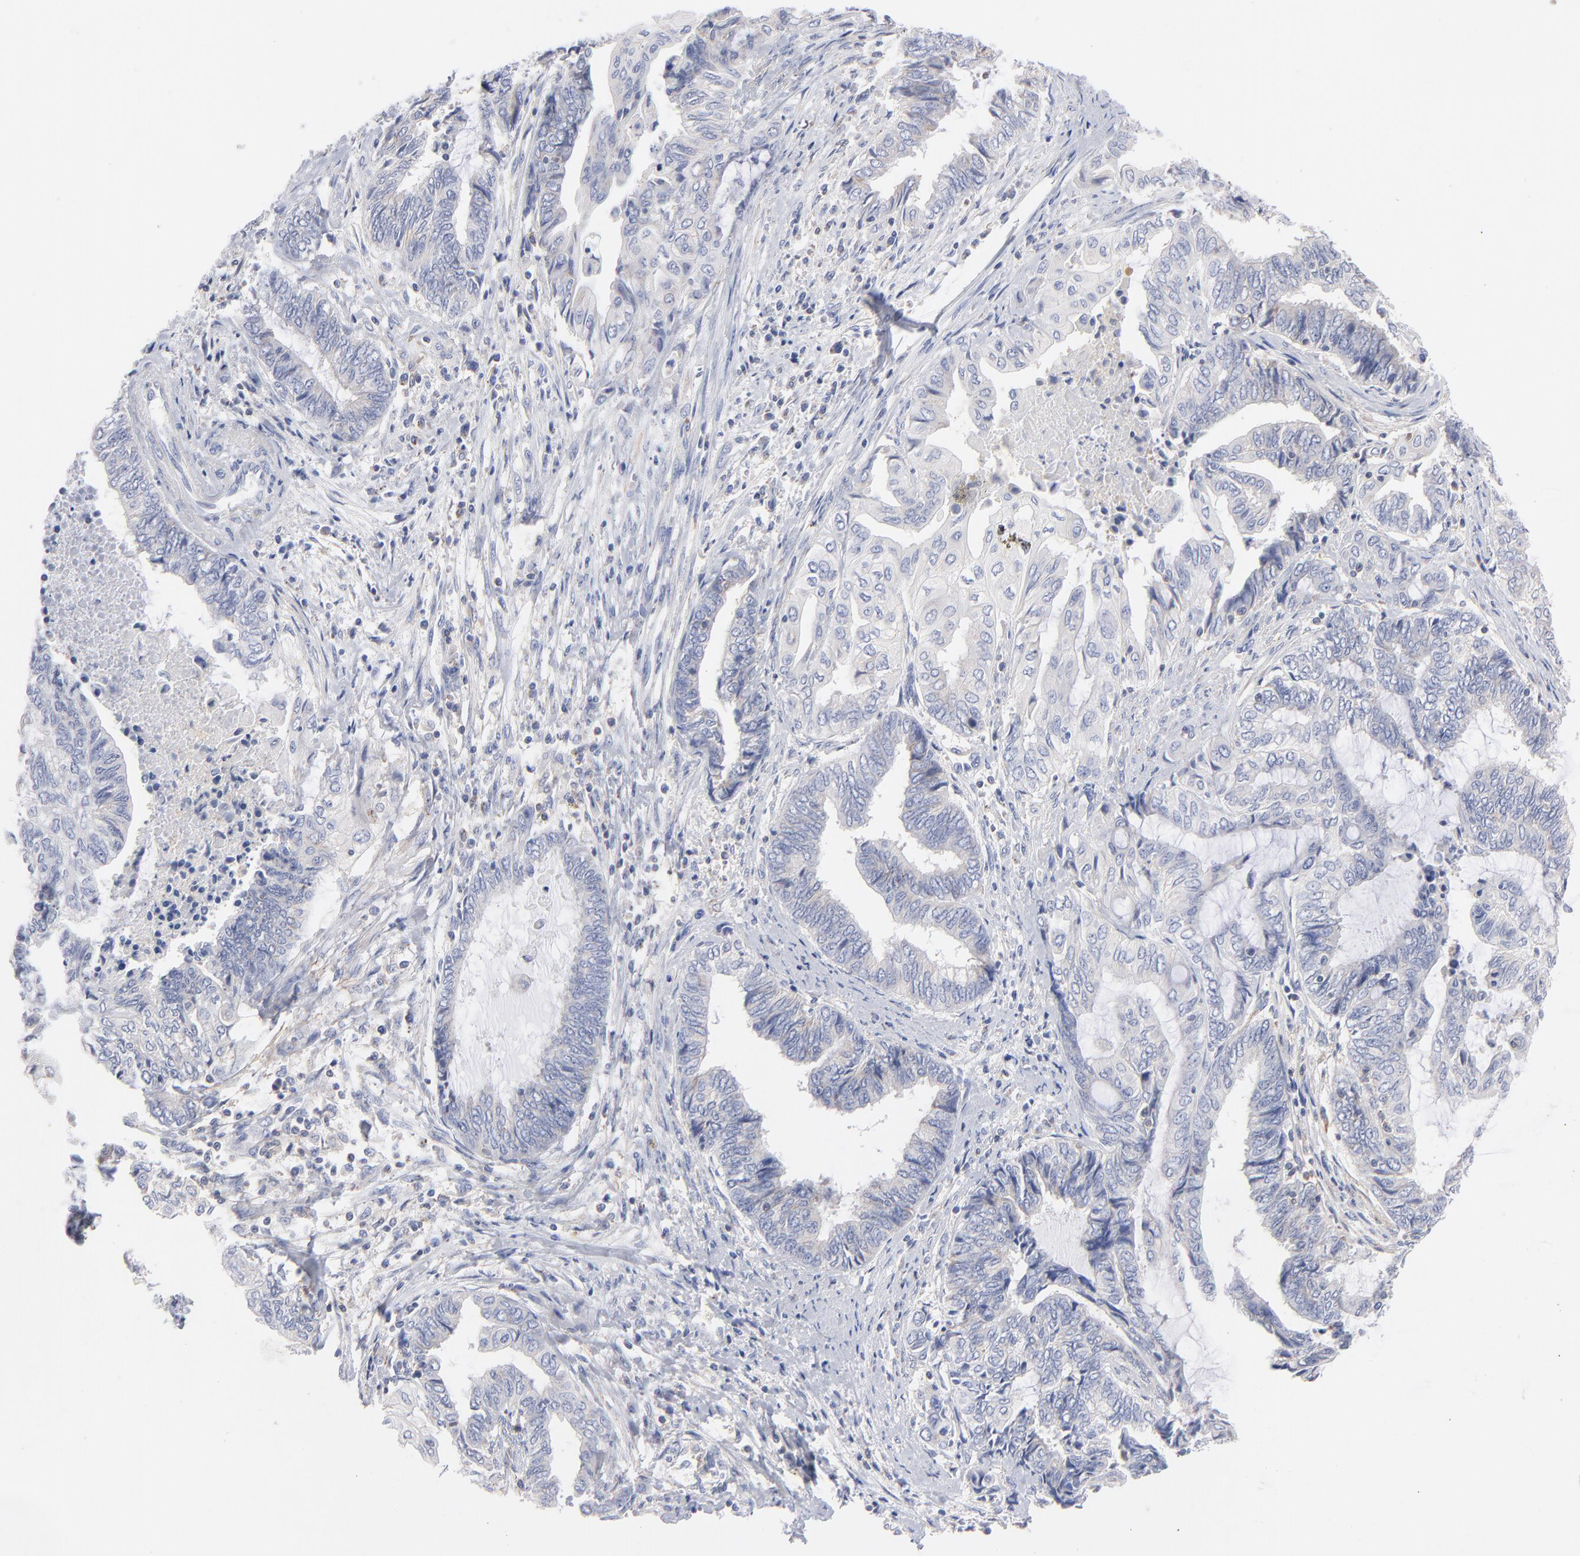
{"staining": {"intensity": "negative", "quantity": "none", "location": "none"}, "tissue": "endometrial cancer", "cell_type": "Tumor cells", "image_type": "cancer", "snomed": [{"axis": "morphology", "description": "Adenocarcinoma, NOS"}, {"axis": "topography", "description": "Uterus"}, {"axis": "topography", "description": "Endometrium"}], "caption": "Endometrial cancer (adenocarcinoma) was stained to show a protein in brown. There is no significant staining in tumor cells.", "gene": "SEPTIN6", "patient": {"sex": "female", "age": 70}}